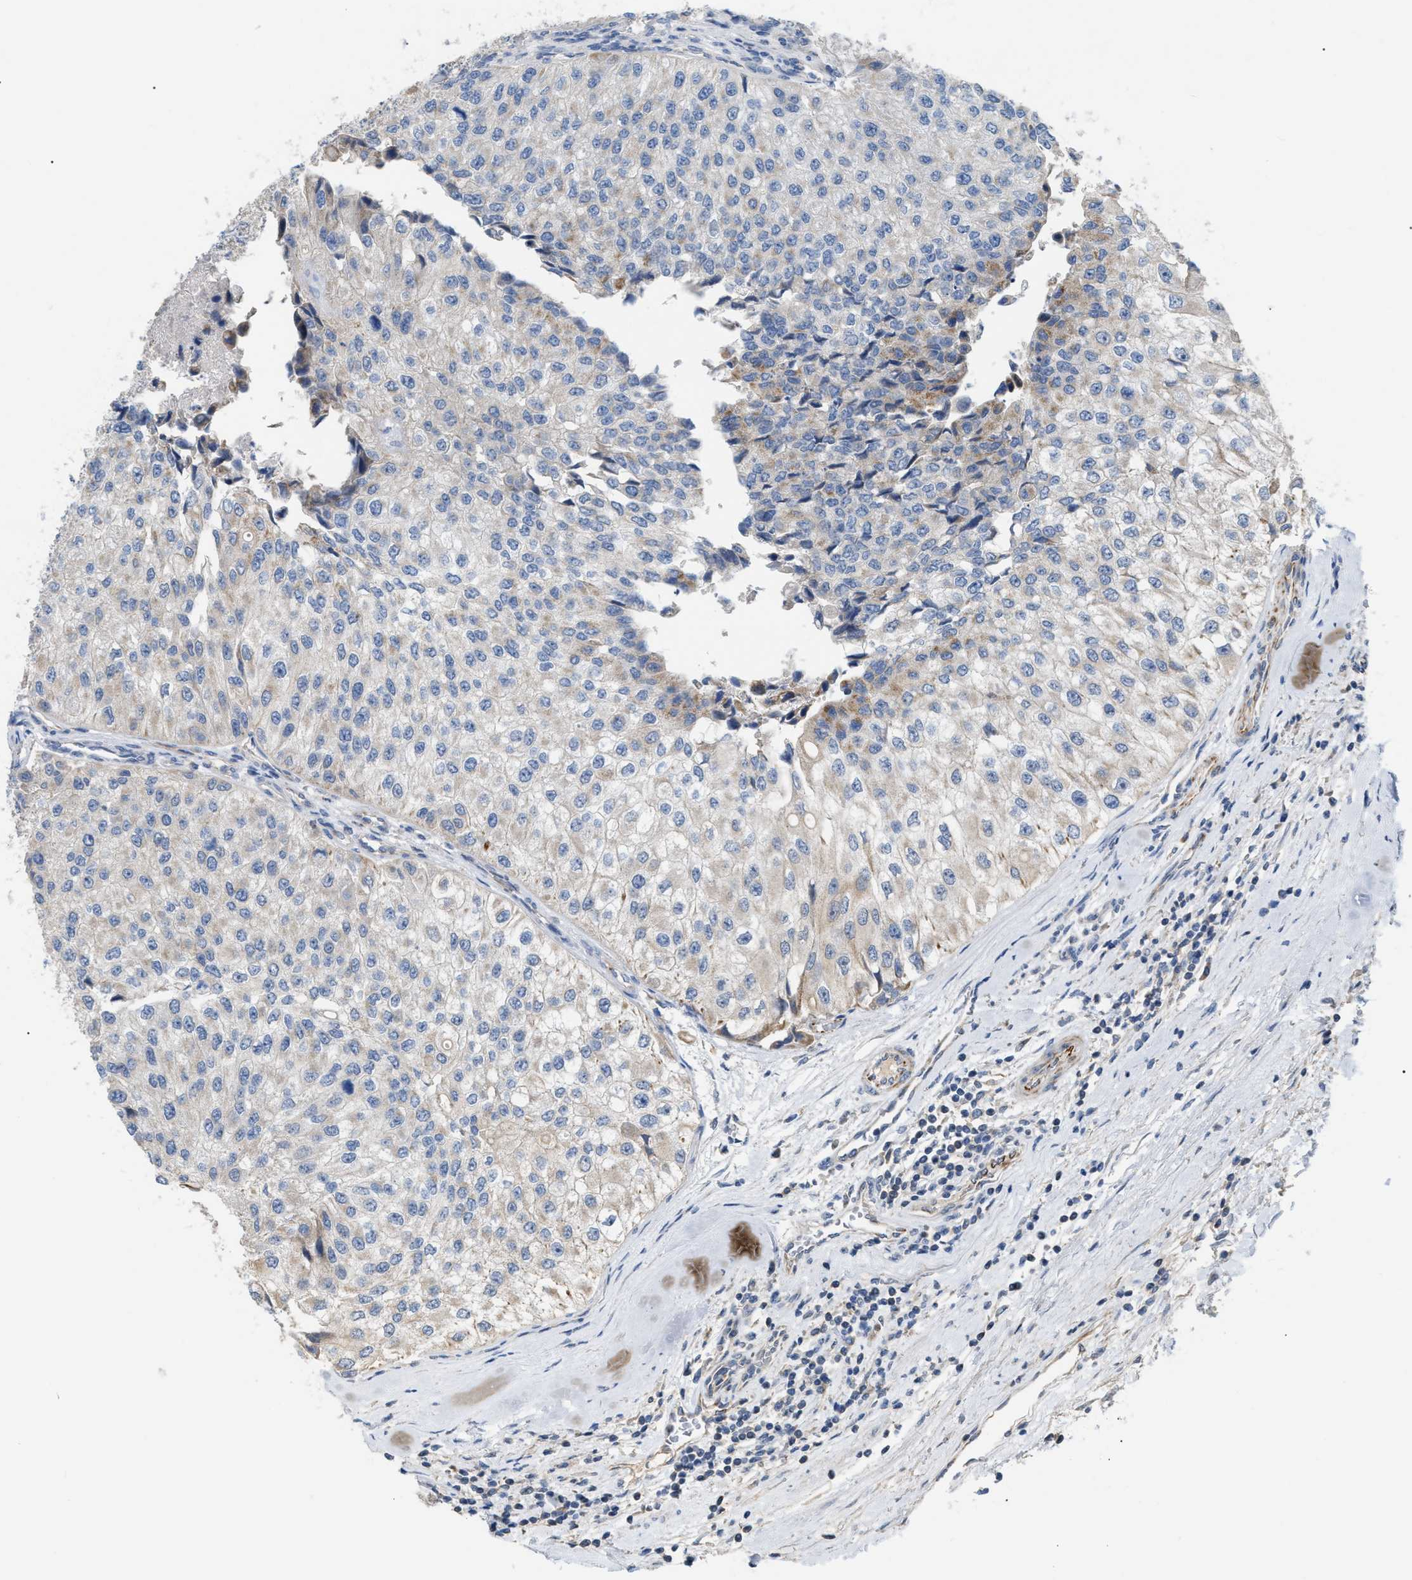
{"staining": {"intensity": "weak", "quantity": "<25%", "location": "cytoplasmic/membranous"}, "tissue": "urothelial cancer", "cell_type": "Tumor cells", "image_type": "cancer", "snomed": [{"axis": "morphology", "description": "Urothelial carcinoma, High grade"}, {"axis": "topography", "description": "Kidney"}, {"axis": "topography", "description": "Urinary bladder"}], "caption": "Tumor cells are negative for brown protein staining in urothelial carcinoma (high-grade).", "gene": "DHX58", "patient": {"sex": "male", "age": 77}}